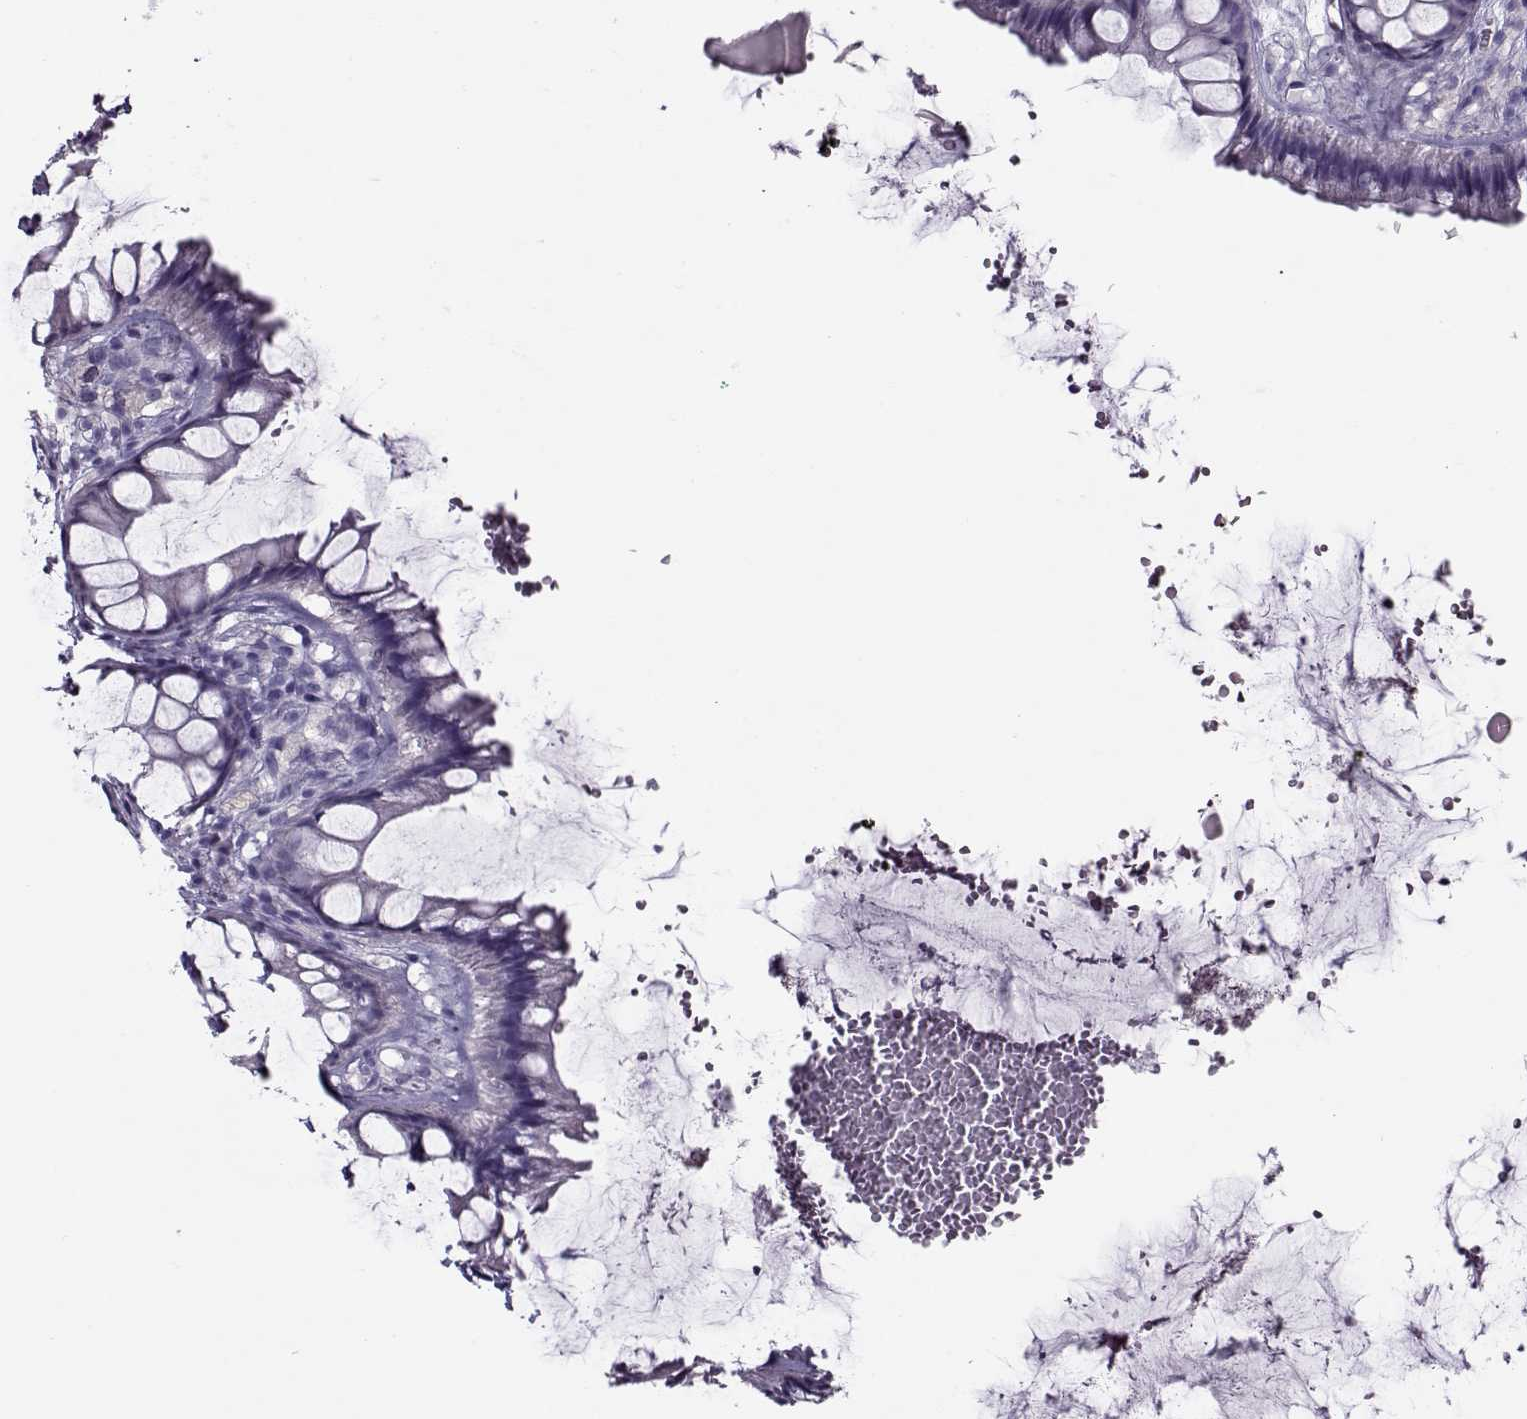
{"staining": {"intensity": "negative", "quantity": "none", "location": "none"}, "tissue": "rectum", "cell_type": "Glandular cells", "image_type": "normal", "snomed": [{"axis": "morphology", "description": "Normal tissue, NOS"}, {"axis": "topography", "description": "Rectum"}], "caption": "Immunohistochemistry image of benign rectum stained for a protein (brown), which displays no expression in glandular cells. (Brightfield microscopy of DAB IHC at high magnification).", "gene": "GAGE10", "patient": {"sex": "female", "age": 62}}